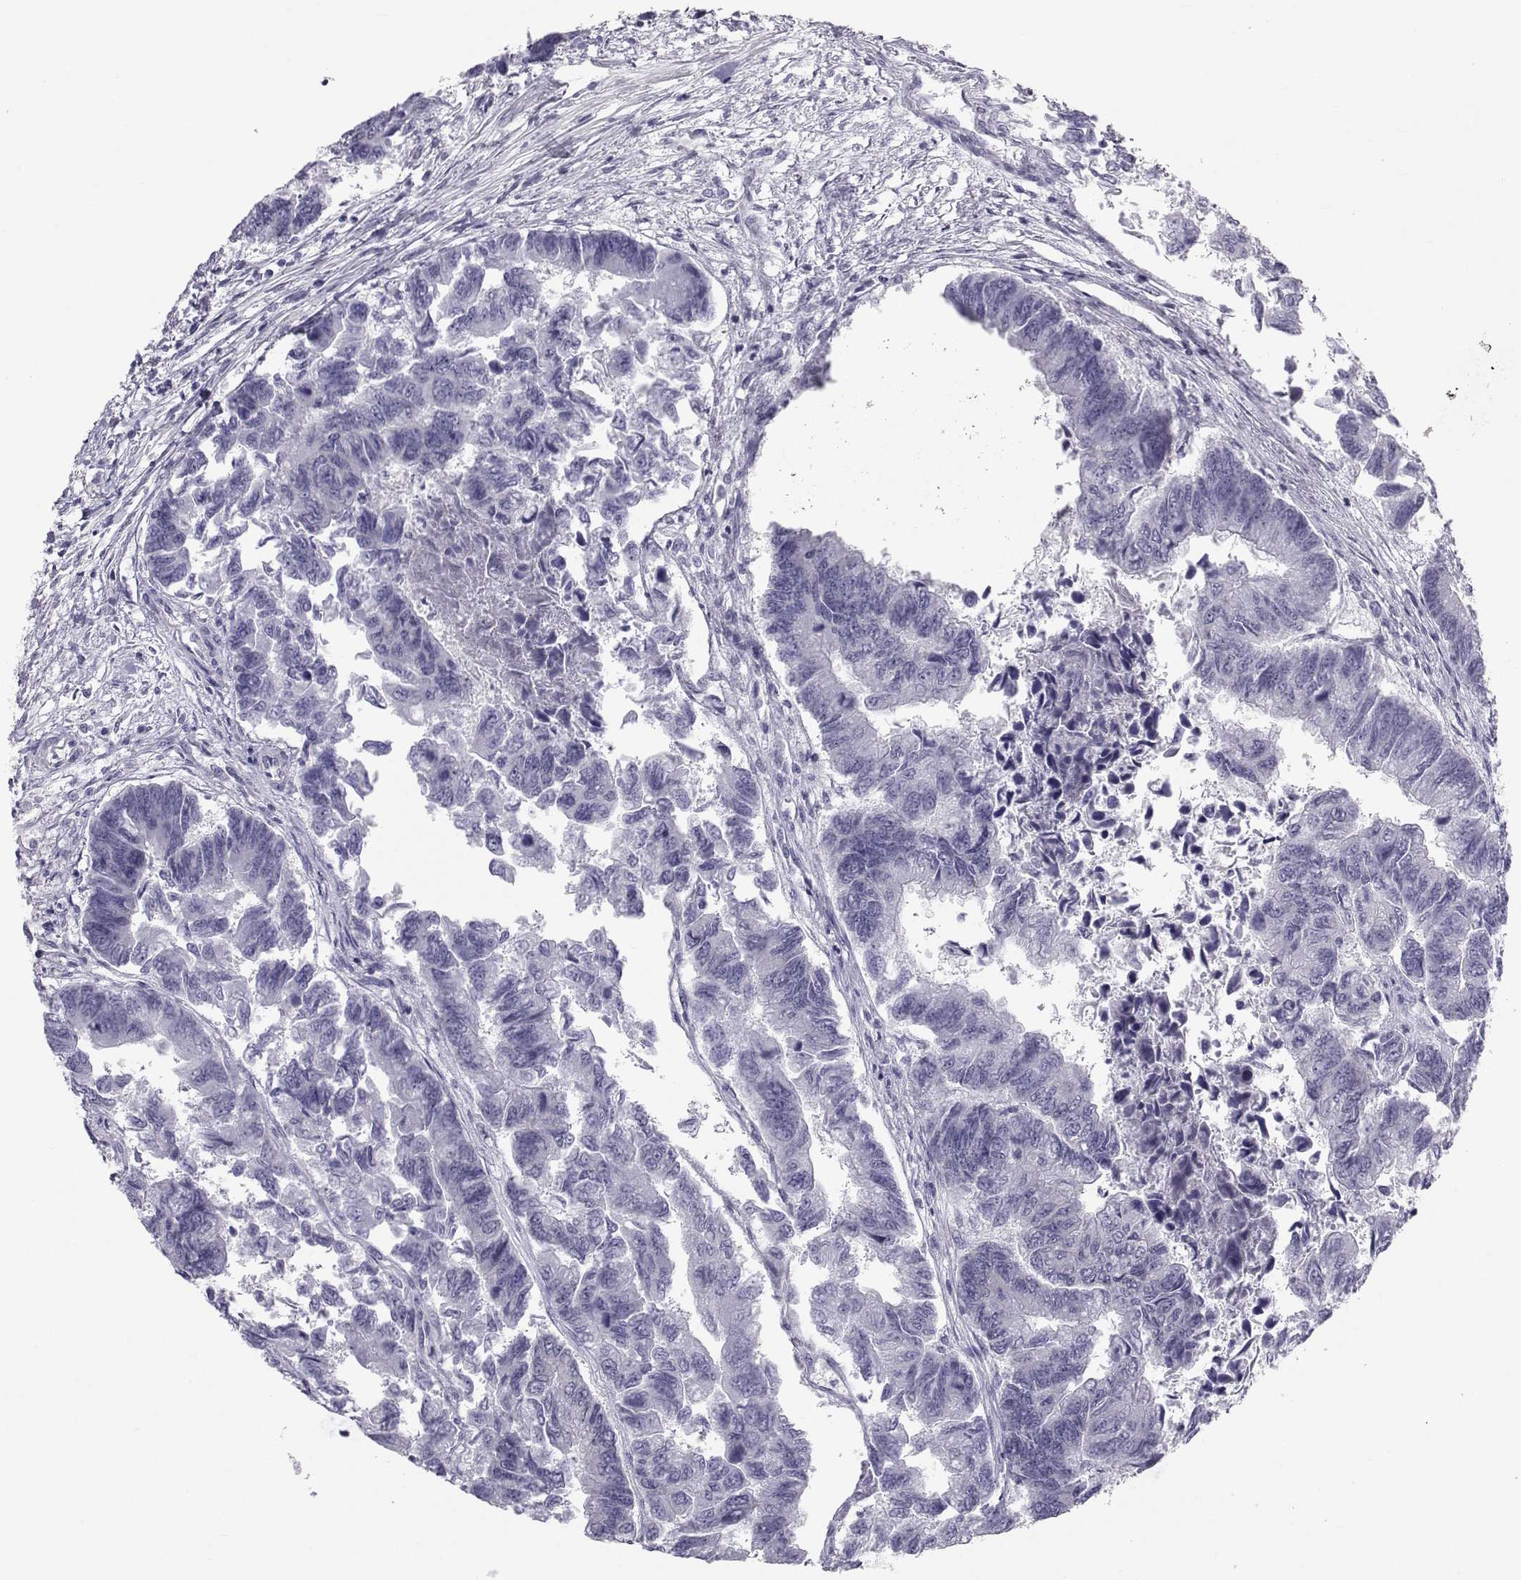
{"staining": {"intensity": "negative", "quantity": "none", "location": "none"}, "tissue": "colorectal cancer", "cell_type": "Tumor cells", "image_type": "cancer", "snomed": [{"axis": "morphology", "description": "Adenocarcinoma, NOS"}, {"axis": "topography", "description": "Colon"}], "caption": "Colorectal cancer stained for a protein using immunohistochemistry (IHC) displays no positivity tumor cells.", "gene": "GARIN3", "patient": {"sex": "female", "age": 65}}